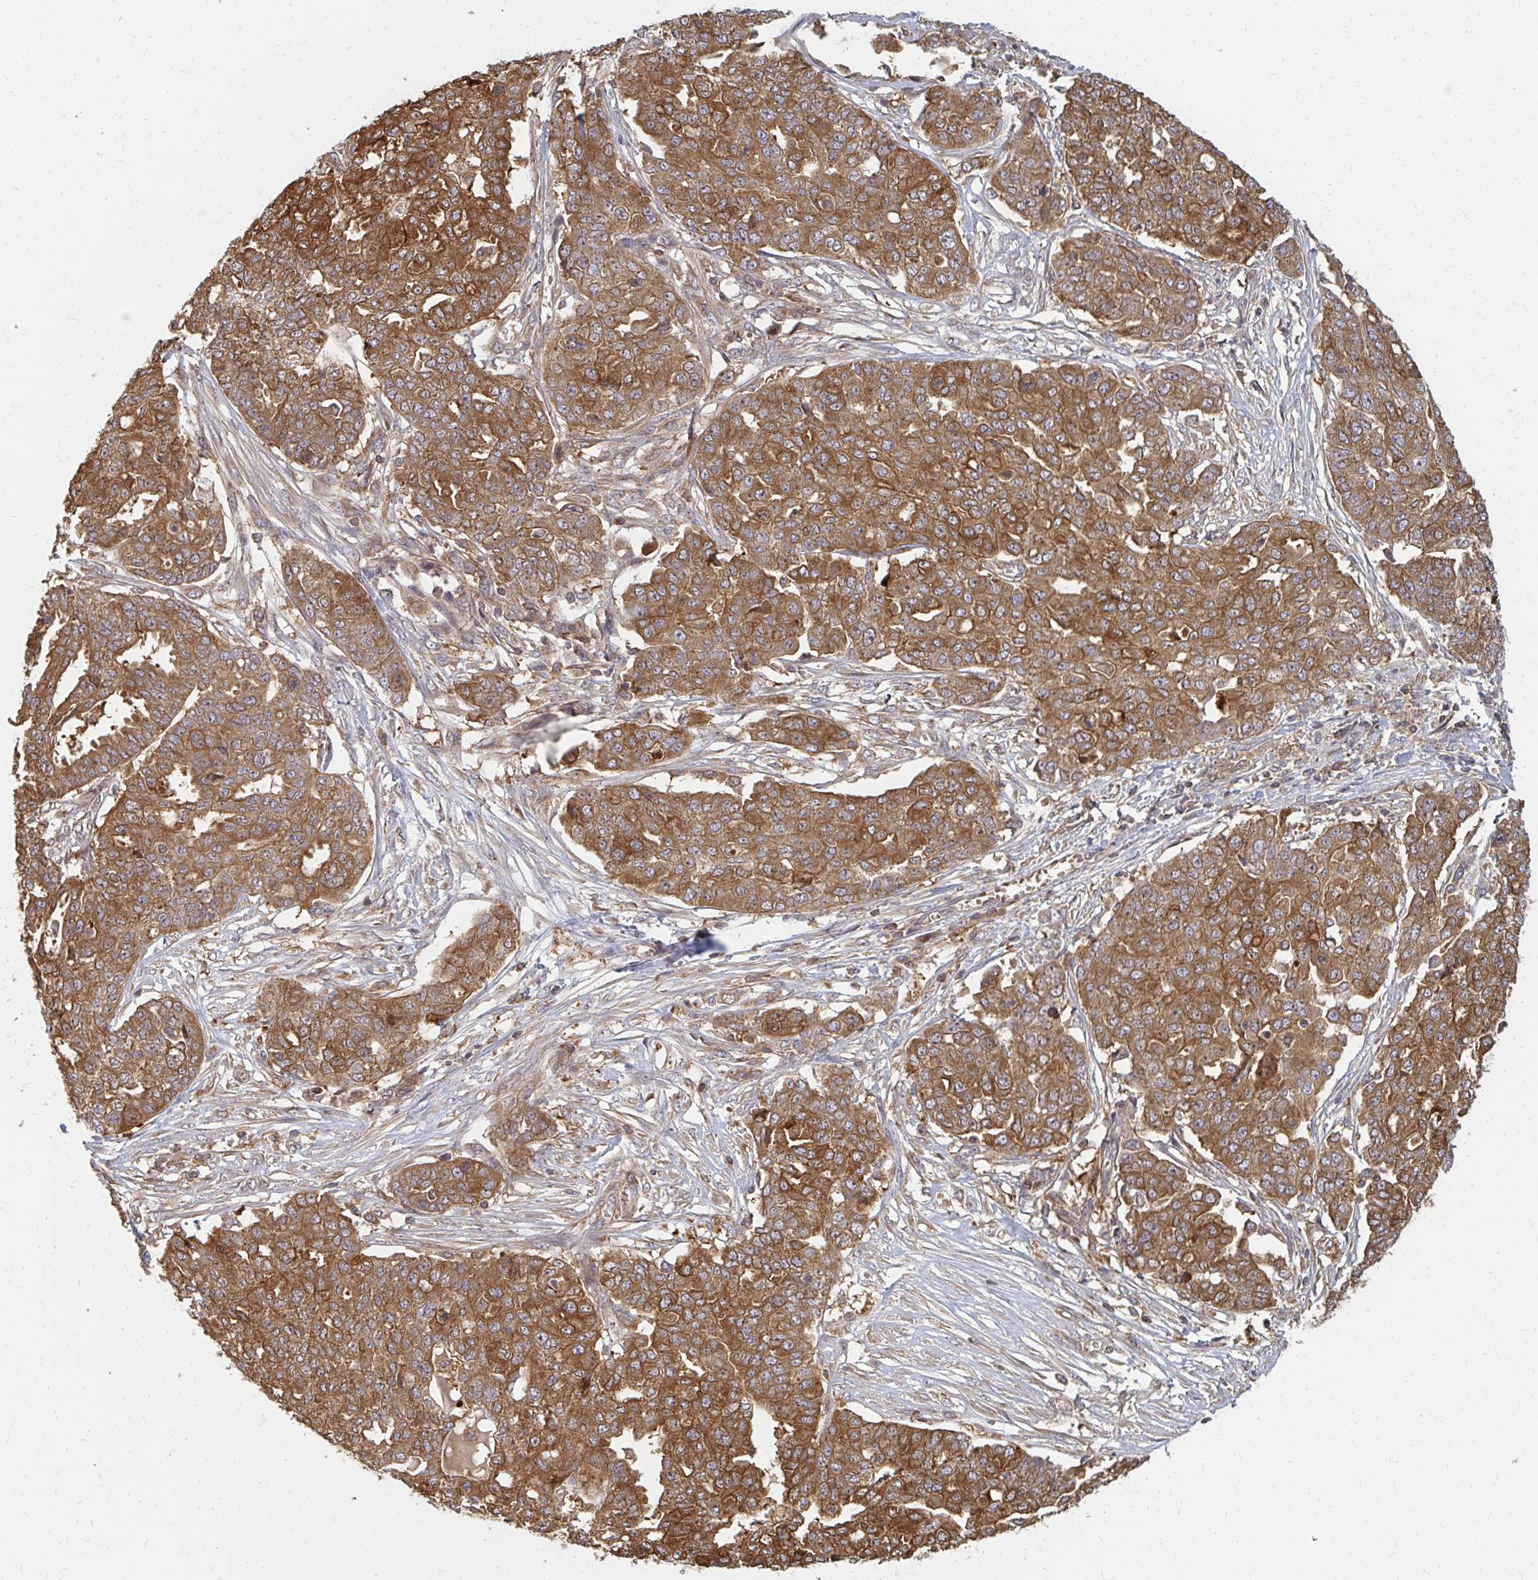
{"staining": {"intensity": "moderate", "quantity": ">75%", "location": "cytoplasmic/membranous"}, "tissue": "ovarian cancer", "cell_type": "Tumor cells", "image_type": "cancer", "snomed": [{"axis": "morphology", "description": "Cystadenocarcinoma, serous, NOS"}, {"axis": "topography", "description": "Soft tissue"}, {"axis": "topography", "description": "Ovary"}], "caption": "Ovarian cancer (serous cystadenocarcinoma) tissue shows moderate cytoplasmic/membranous positivity in about >75% of tumor cells", "gene": "ZNF285", "patient": {"sex": "female", "age": 57}}